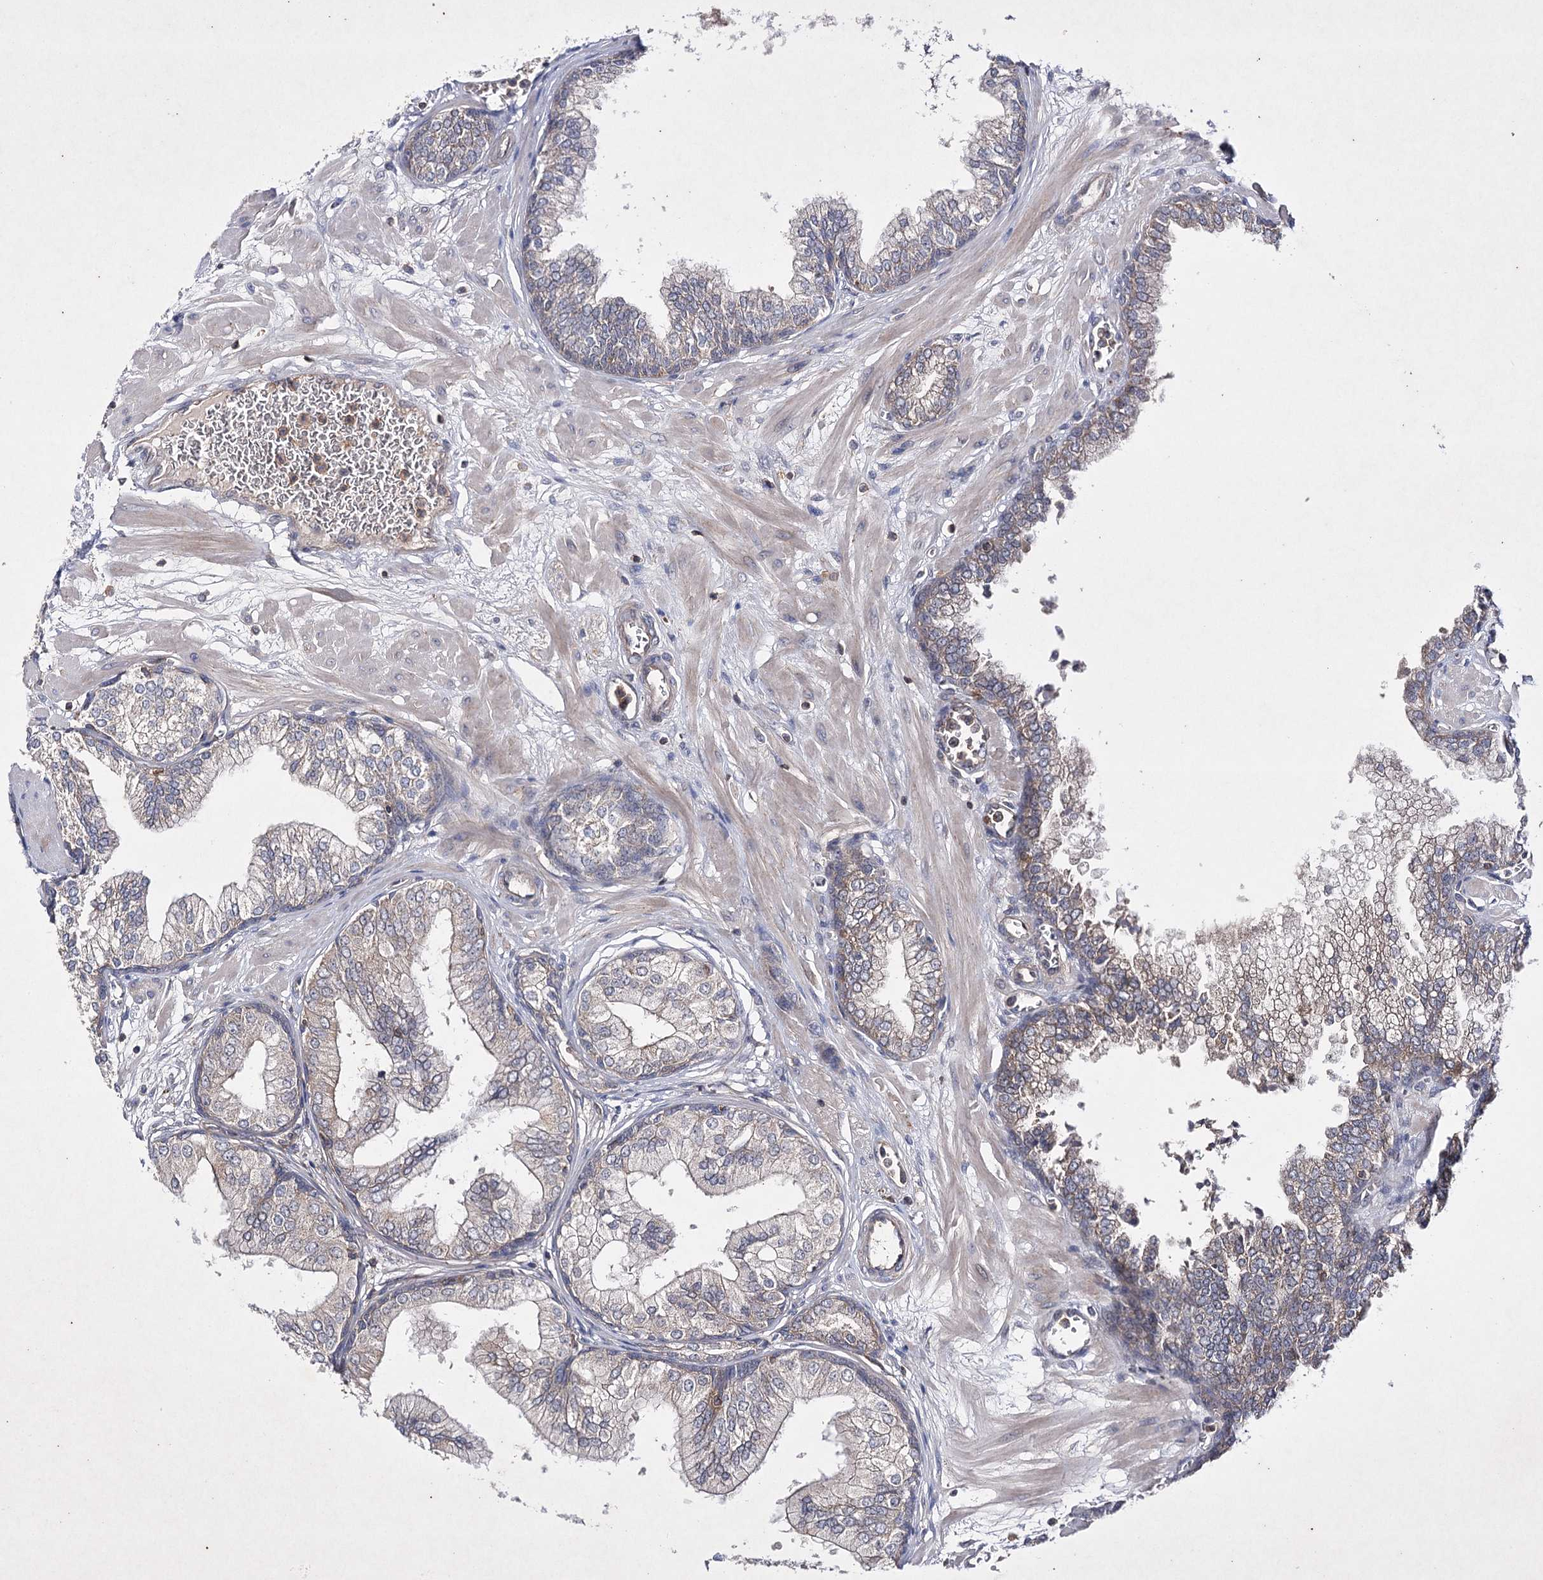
{"staining": {"intensity": "weak", "quantity": "25%-75%", "location": "cytoplasmic/membranous"}, "tissue": "prostate", "cell_type": "Glandular cells", "image_type": "normal", "snomed": [{"axis": "morphology", "description": "Normal tissue, NOS"}, {"axis": "morphology", "description": "Urothelial carcinoma, Low grade"}, {"axis": "topography", "description": "Urinary bladder"}, {"axis": "topography", "description": "Prostate"}], "caption": "The photomicrograph exhibits immunohistochemical staining of normal prostate. There is weak cytoplasmic/membranous staining is appreciated in about 25%-75% of glandular cells.", "gene": "BCR", "patient": {"sex": "male", "age": 60}}